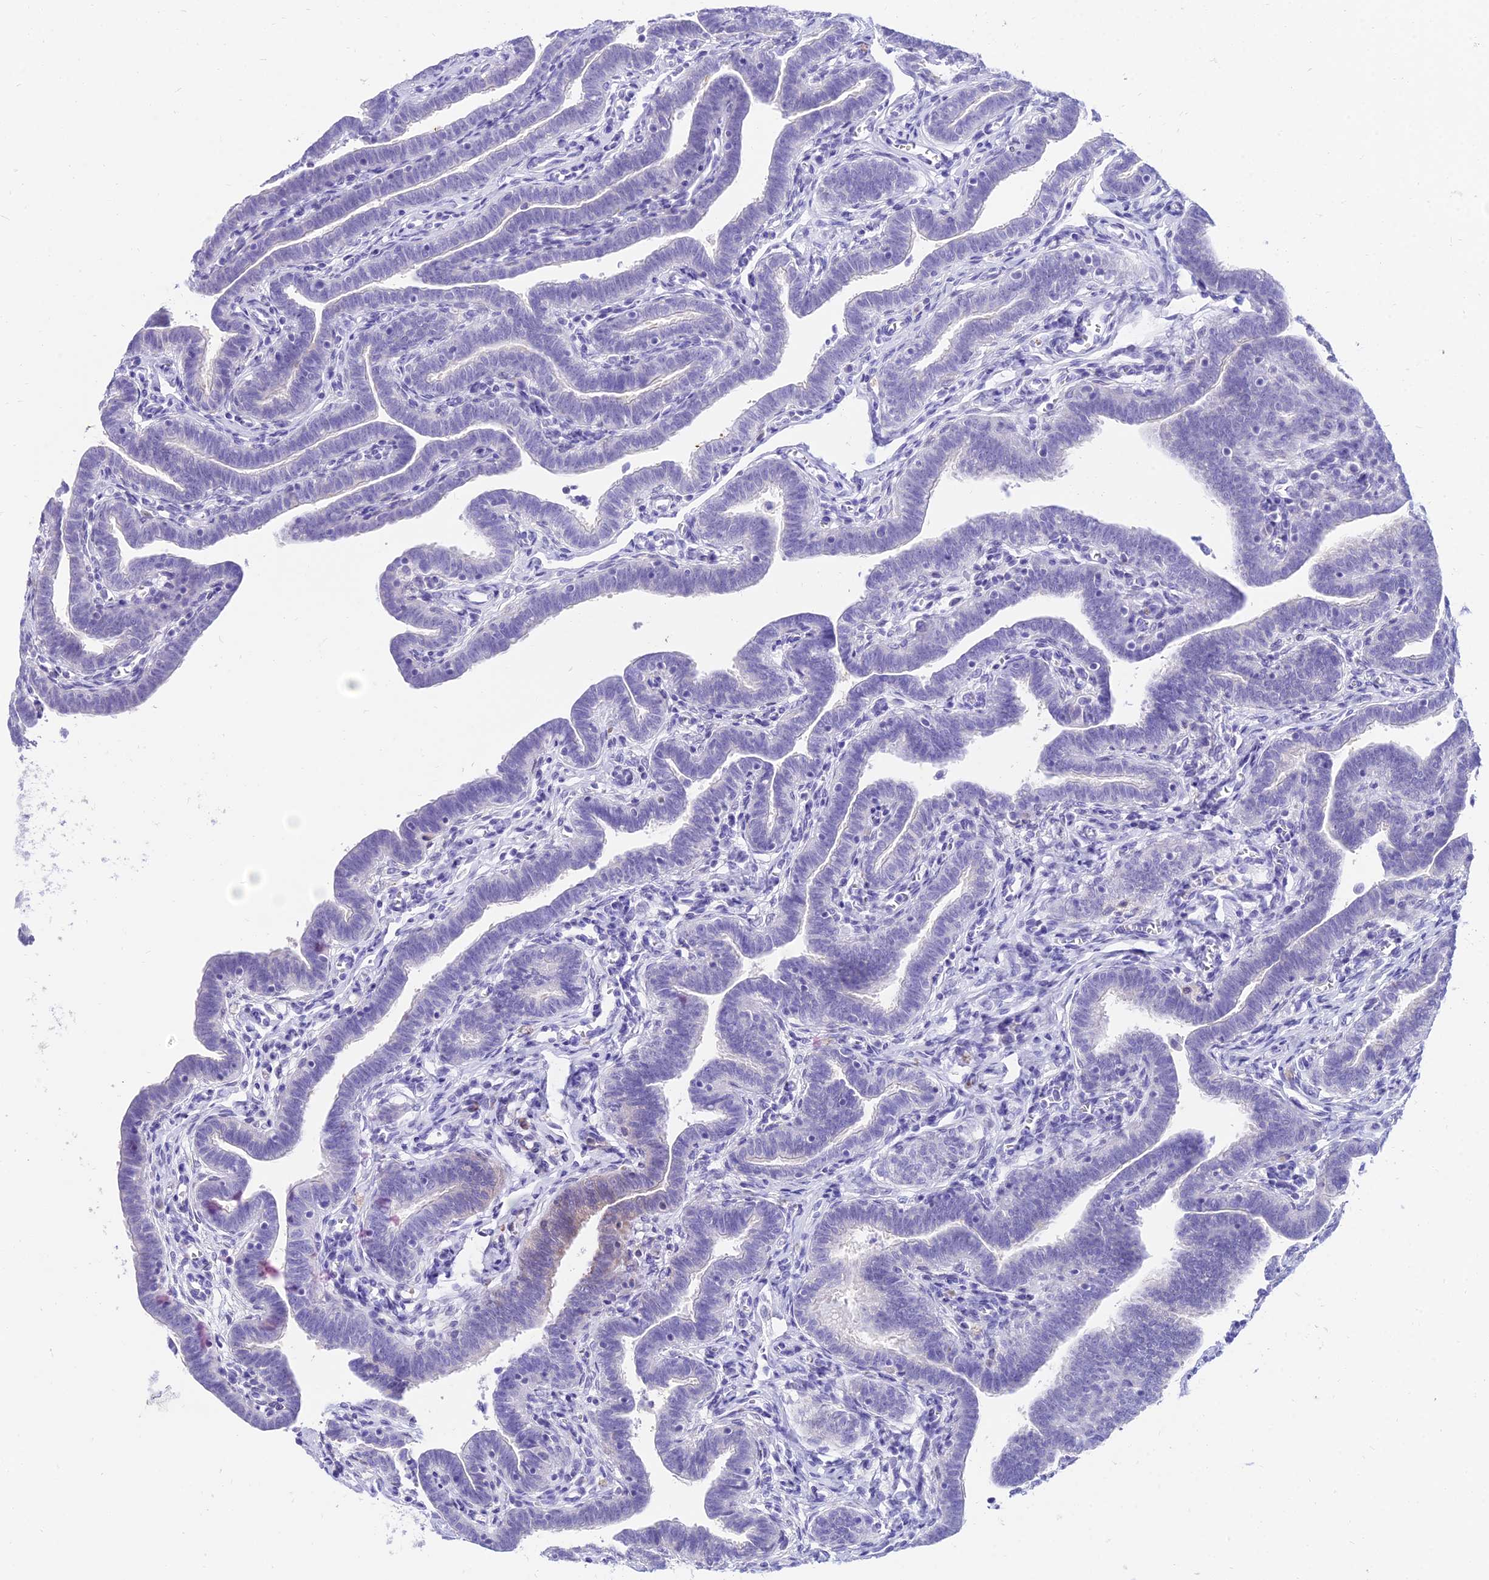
{"staining": {"intensity": "negative", "quantity": "none", "location": "none"}, "tissue": "fallopian tube", "cell_type": "Glandular cells", "image_type": "normal", "snomed": [{"axis": "morphology", "description": "Normal tissue, NOS"}, {"axis": "topography", "description": "Fallopian tube"}], "caption": "This is a micrograph of immunohistochemistry staining of normal fallopian tube, which shows no staining in glandular cells.", "gene": "TAC3", "patient": {"sex": "female", "age": 36}}